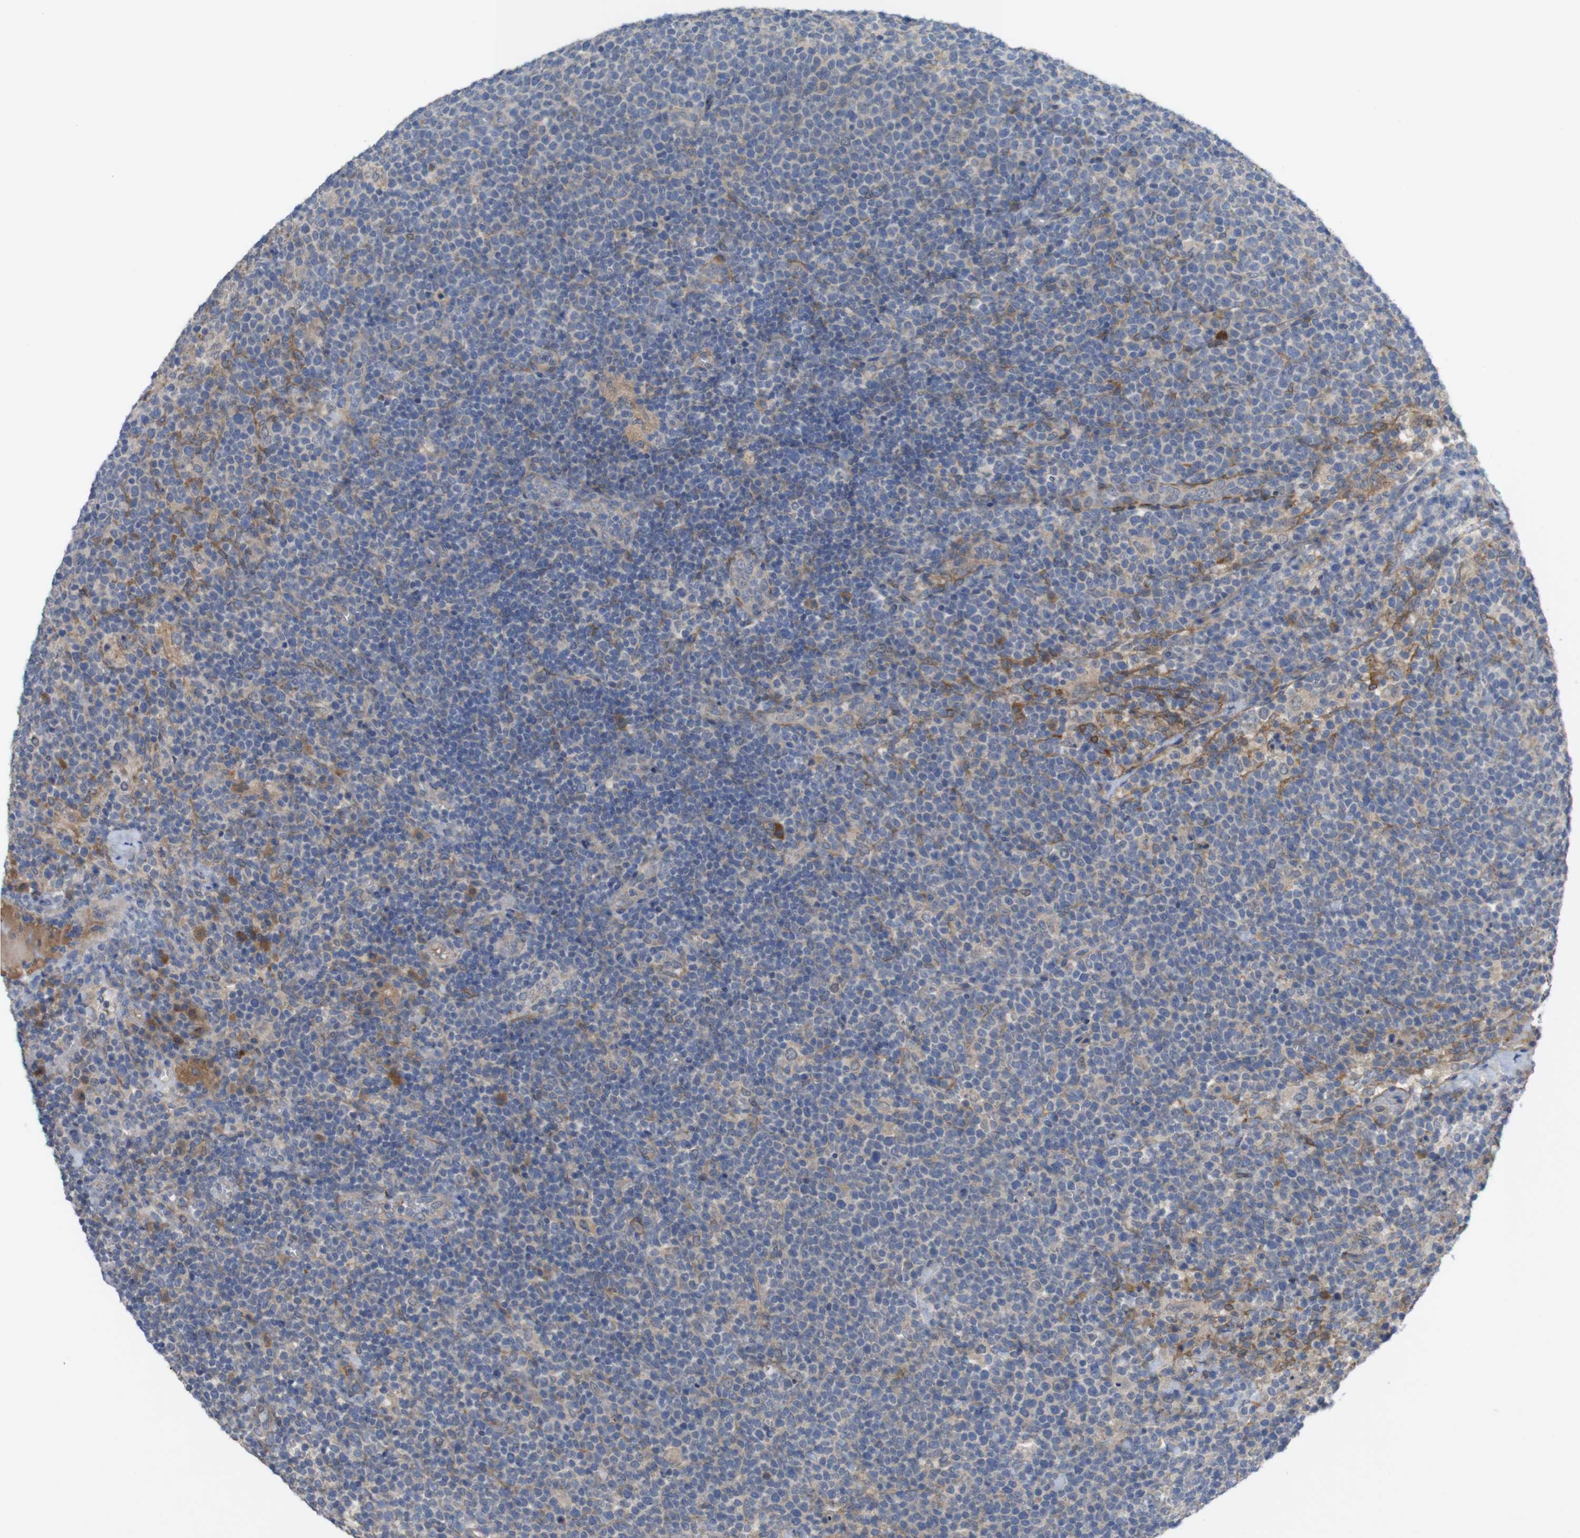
{"staining": {"intensity": "moderate", "quantity": "<25%", "location": "cytoplasmic/membranous"}, "tissue": "lymphoma", "cell_type": "Tumor cells", "image_type": "cancer", "snomed": [{"axis": "morphology", "description": "Malignant lymphoma, non-Hodgkin's type, High grade"}, {"axis": "topography", "description": "Lymph node"}], "caption": "Moderate cytoplasmic/membranous expression for a protein is seen in about <25% of tumor cells of high-grade malignant lymphoma, non-Hodgkin's type using IHC.", "gene": "BCAR3", "patient": {"sex": "male", "age": 61}}